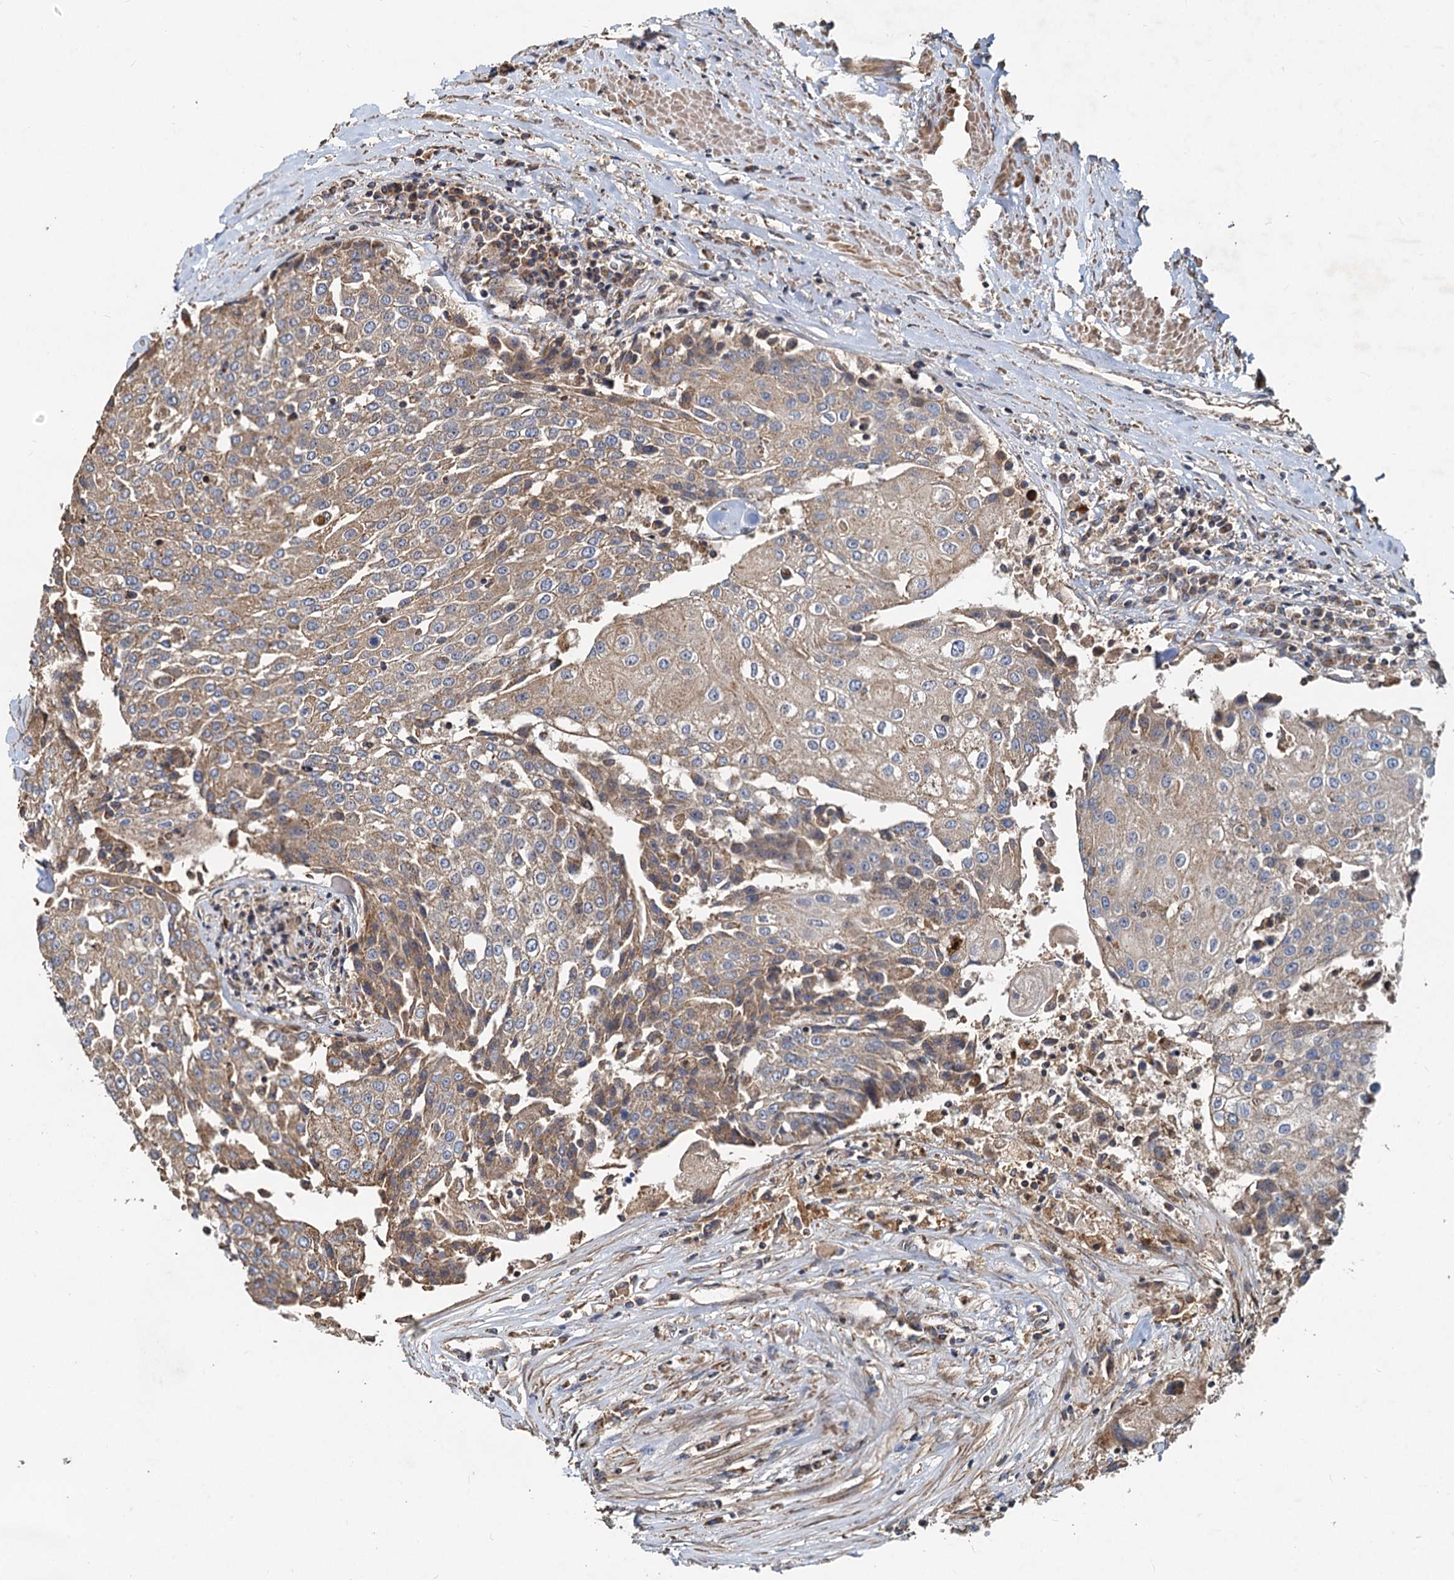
{"staining": {"intensity": "moderate", "quantity": ">75%", "location": "cytoplasmic/membranous"}, "tissue": "urothelial cancer", "cell_type": "Tumor cells", "image_type": "cancer", "snomed": [{"axis": "morphology", "description": "Urothelial carcinoma, High grade"}, {"axis": "topography", "description": "Urinary bladder"}], "caption": "This image demonstrates high-grade urothelial carcinoma stained with immunohistochemistry to label a protein in brown. The cytoplasmic/membranous of tumor cells show moderate positivity for the protein. Nuclei are counter-stained blue.", "gene": "SDS", "patient": {"sex": "female", "age": 85}}